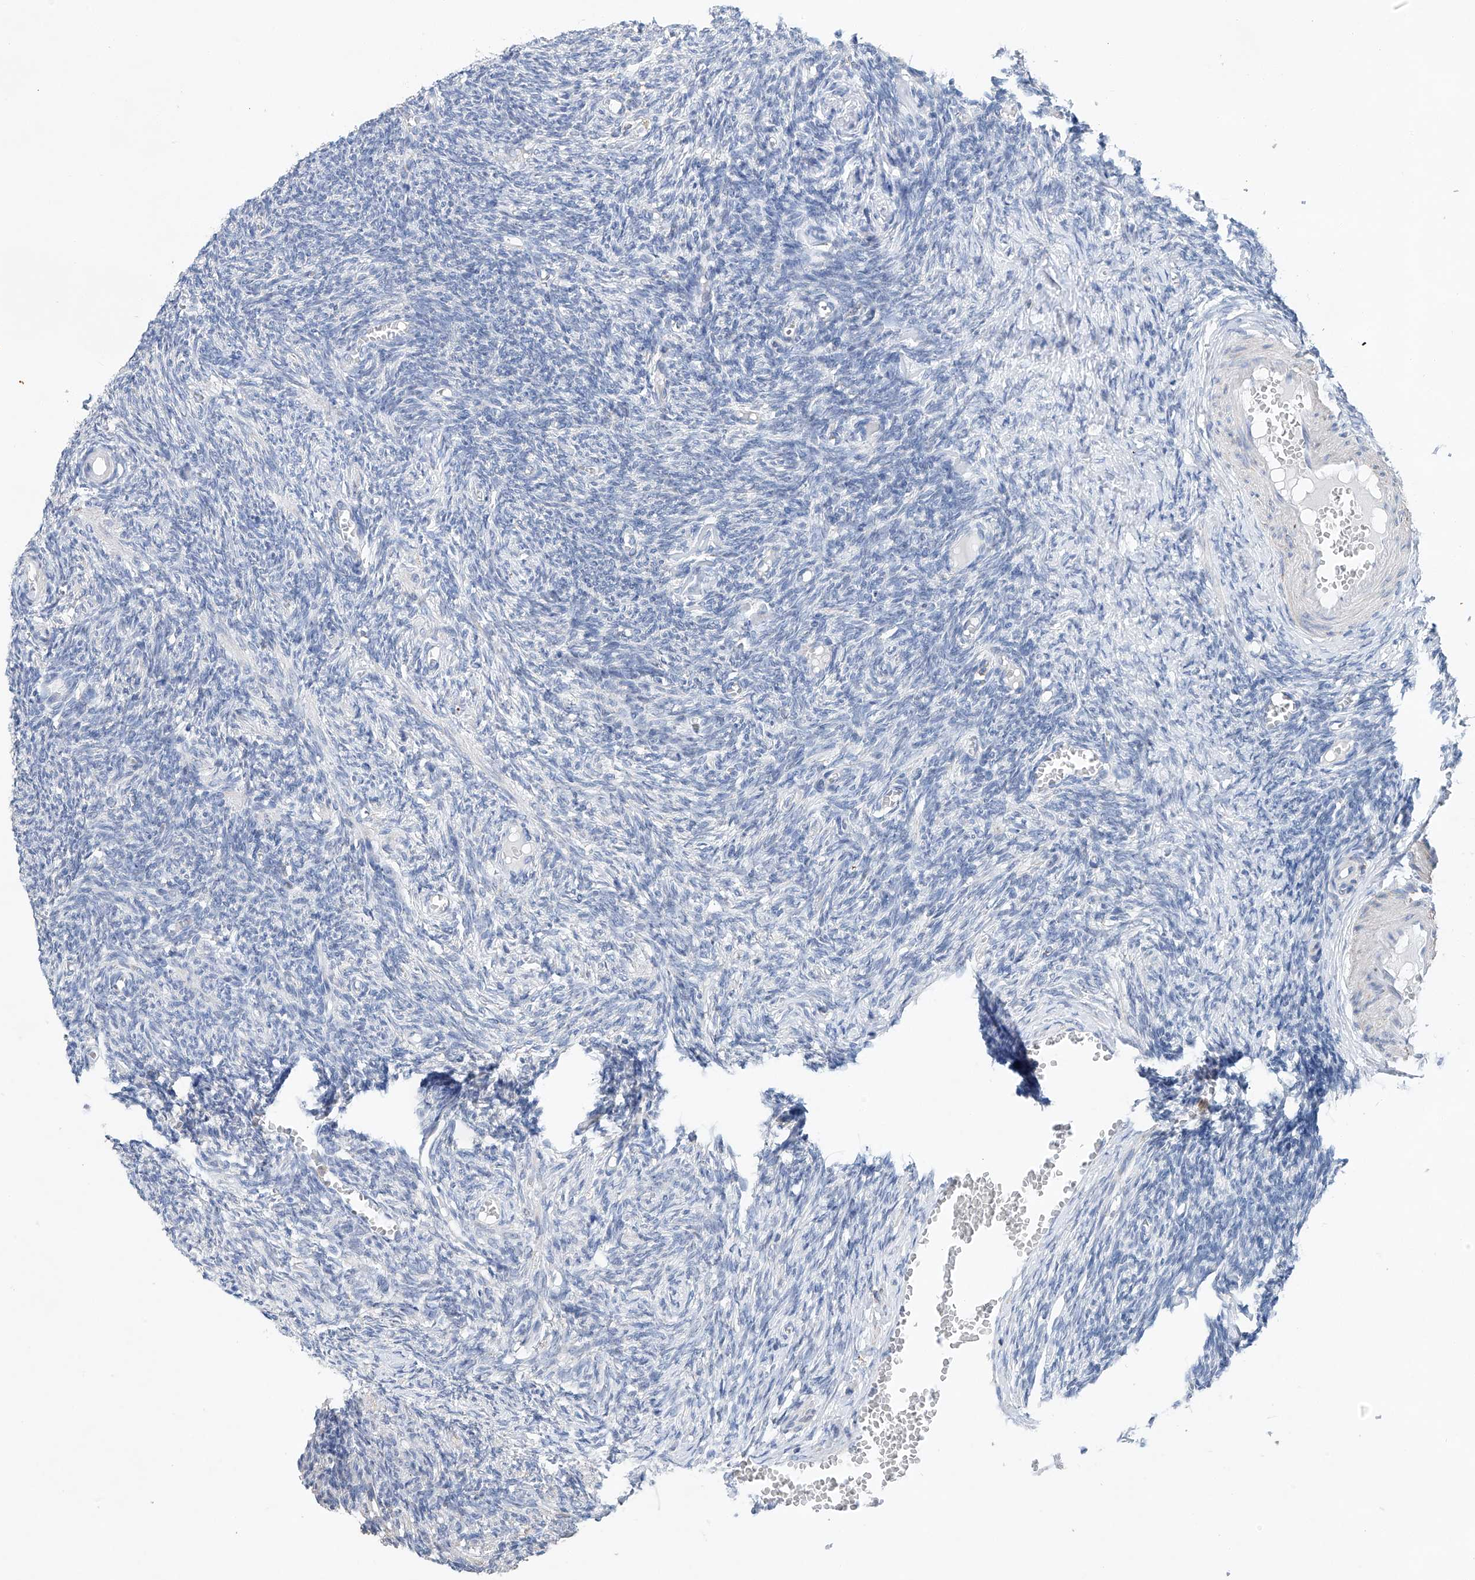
{"staining": {"intensity": "negative", "quantity": "none", "location": "none"}, "tissue": "ovary", "cell_type": "Ovarian stroma cells", "image_type": "normal", "snomed": [{"axis": "morphology", "description": "Normal tissue, NOS"}, {"axis": "topography", "description": "Ovary"}], "caption": "An image of human ovary is negative for staining in ovarian stroma cells. Nuclei are stained in blue.", "gene": "KLF15", "patient": {"sex": "female", "age": 27}}